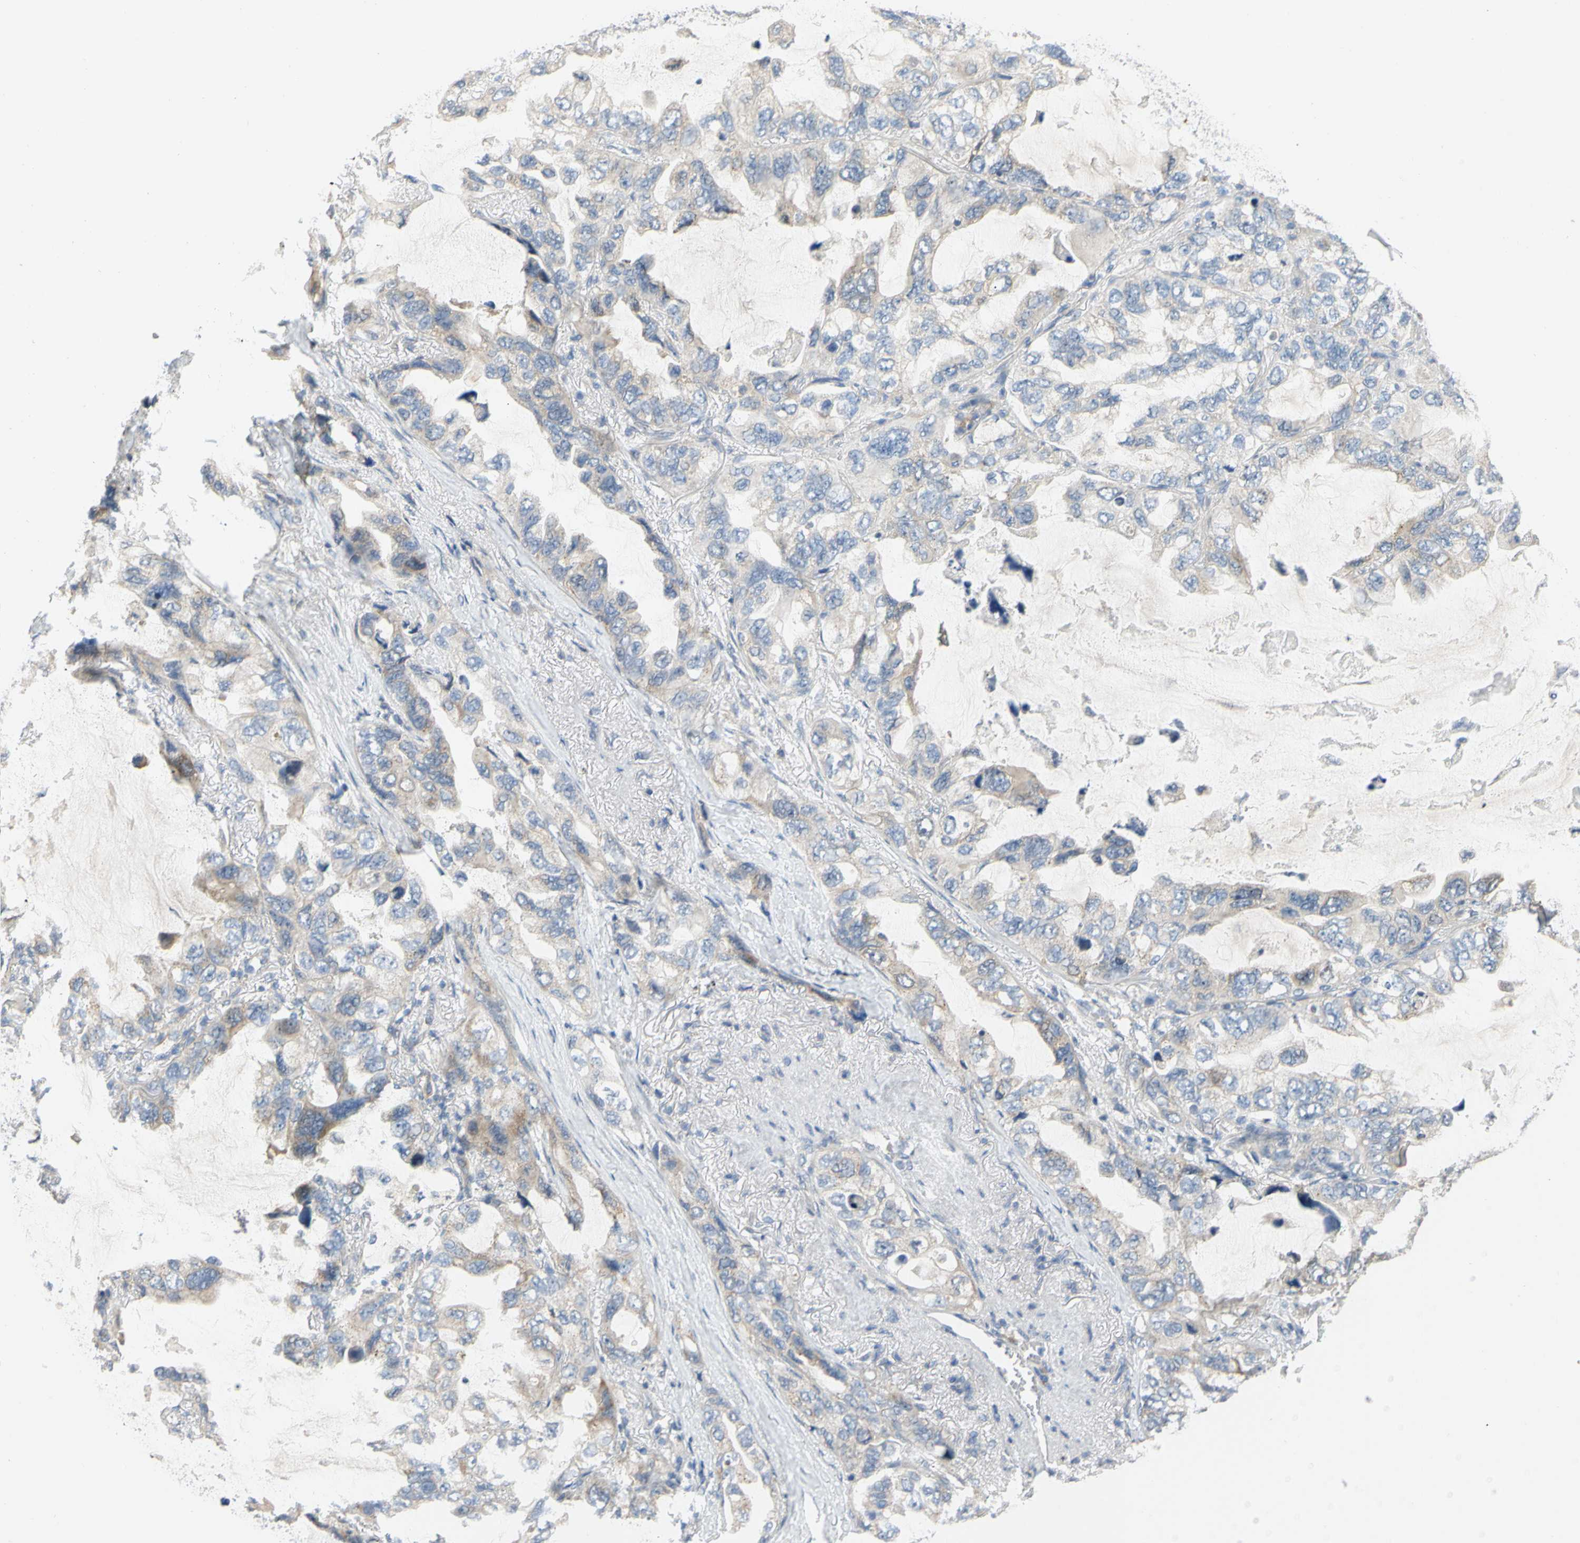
{"staining": {"intensity": "weak", "quantity": "25%-75%", "location": "cytoplasmic/membranous"}, "tissue": "lung cancer", "cell_type": "Tumor cells", "image_type": "cancer", "snomed": [{"axis": "morphology", "description": "Squamous cell carcinoma, NOS"}, {"axis": "topography", "description": "Lung"}], "caption": "This is a histology image of IHC staining of squamous cell carcinoma (lung), which shows weak expression in the cytoplasmic/membranous of tumor cells.", "gene": "CCNB2", "patient": {"sex": "female", "age": 73}}